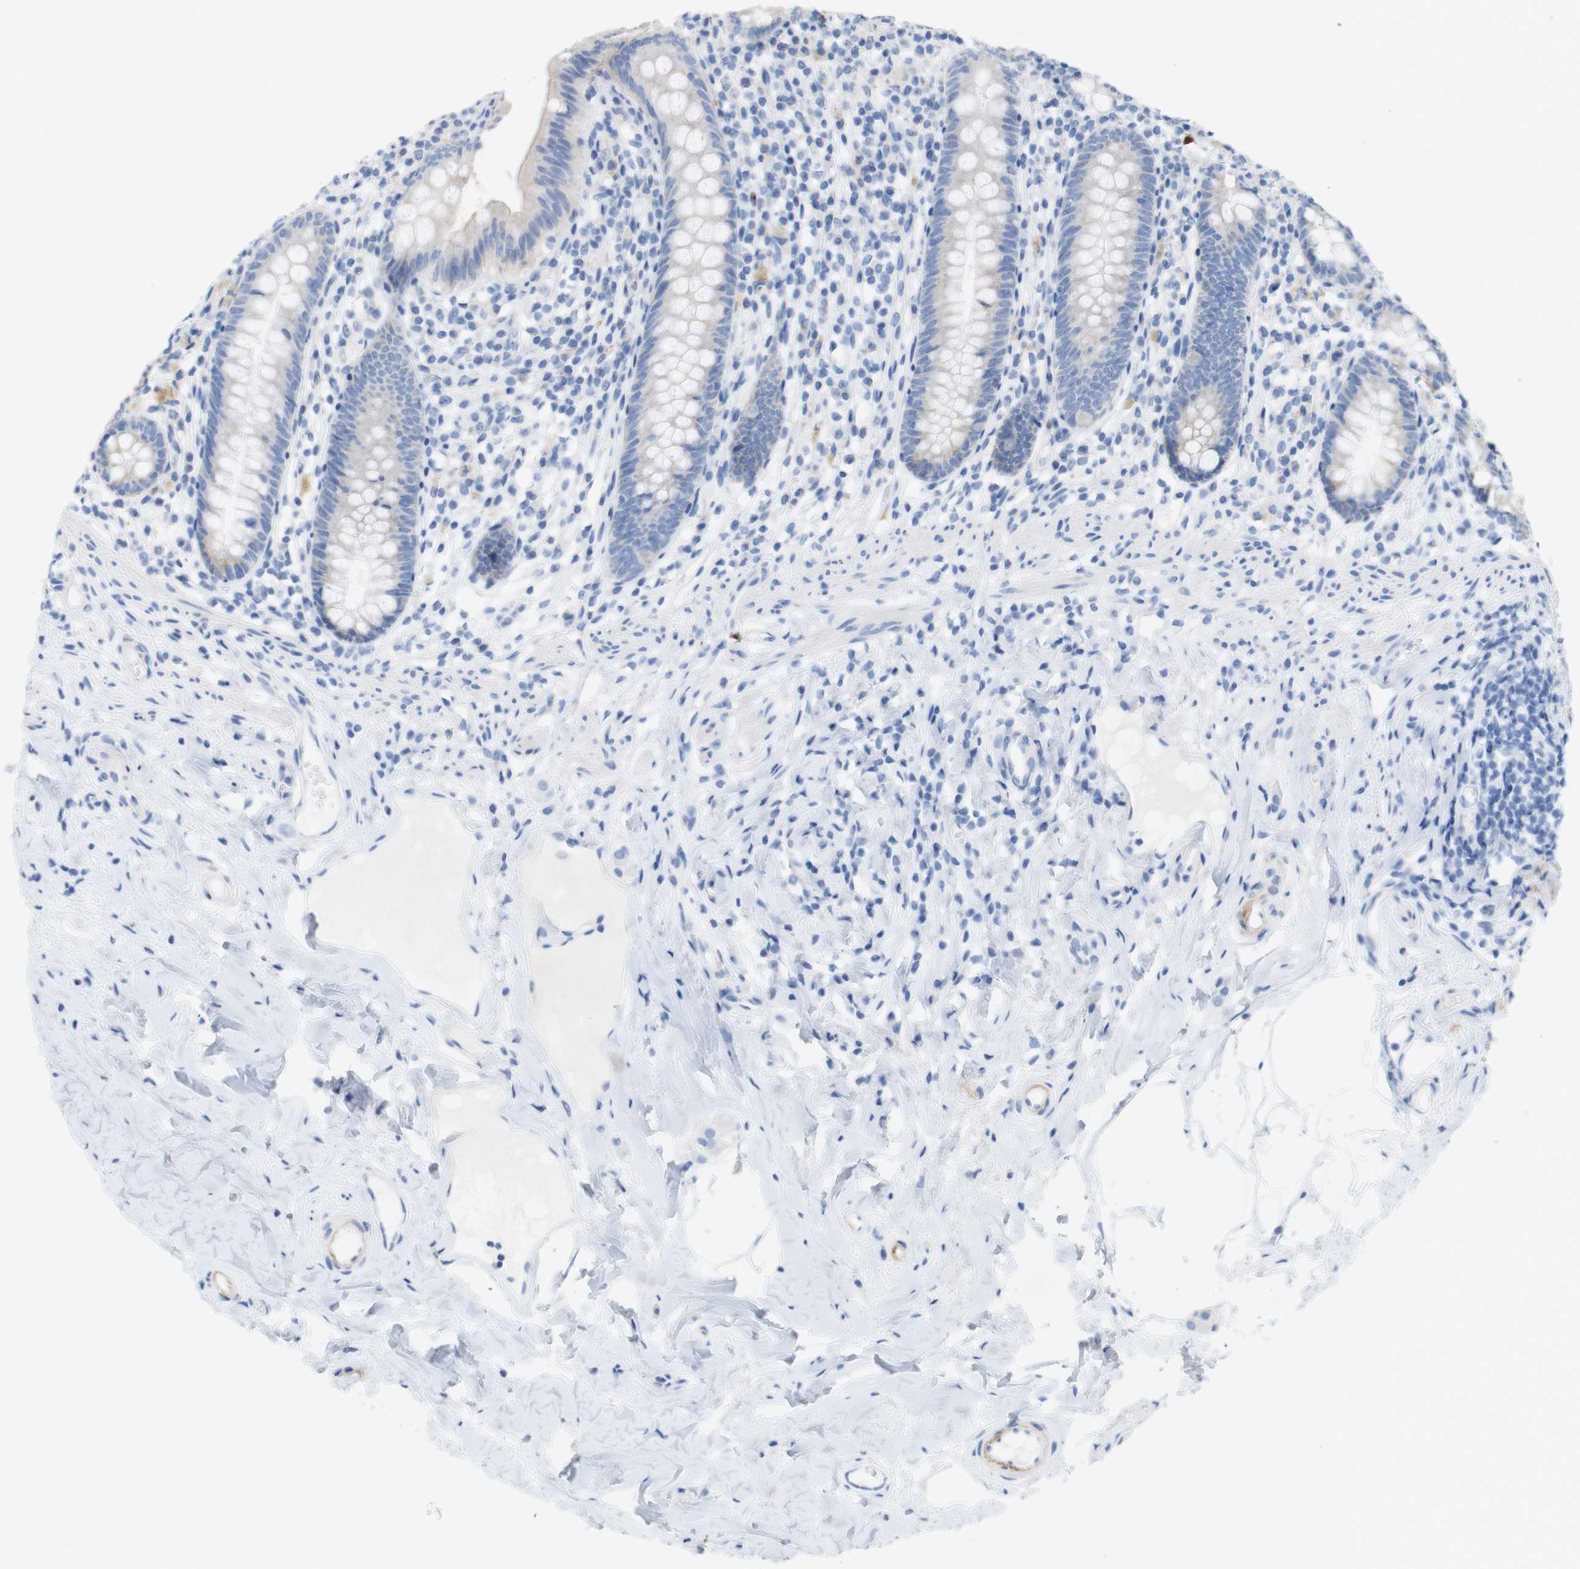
{"staining": {"intensity": "negative", "quantity": "none", "location": "none"}, "tissue": "appendix", "cell_type": "Glandular cells", "image_type": "normal", "snomed": [{"axis": "morphology", "description": "Normal tissue, NOS"}, {"axis": "topography", "description": "Appendix"}], "caption": "Immunohistochemistry (IHC) of unremarkable human appendix demonstrates no staining in glandular cells.", "gene": "LAG3", "patient": {"sex": "male", "age": 52}}